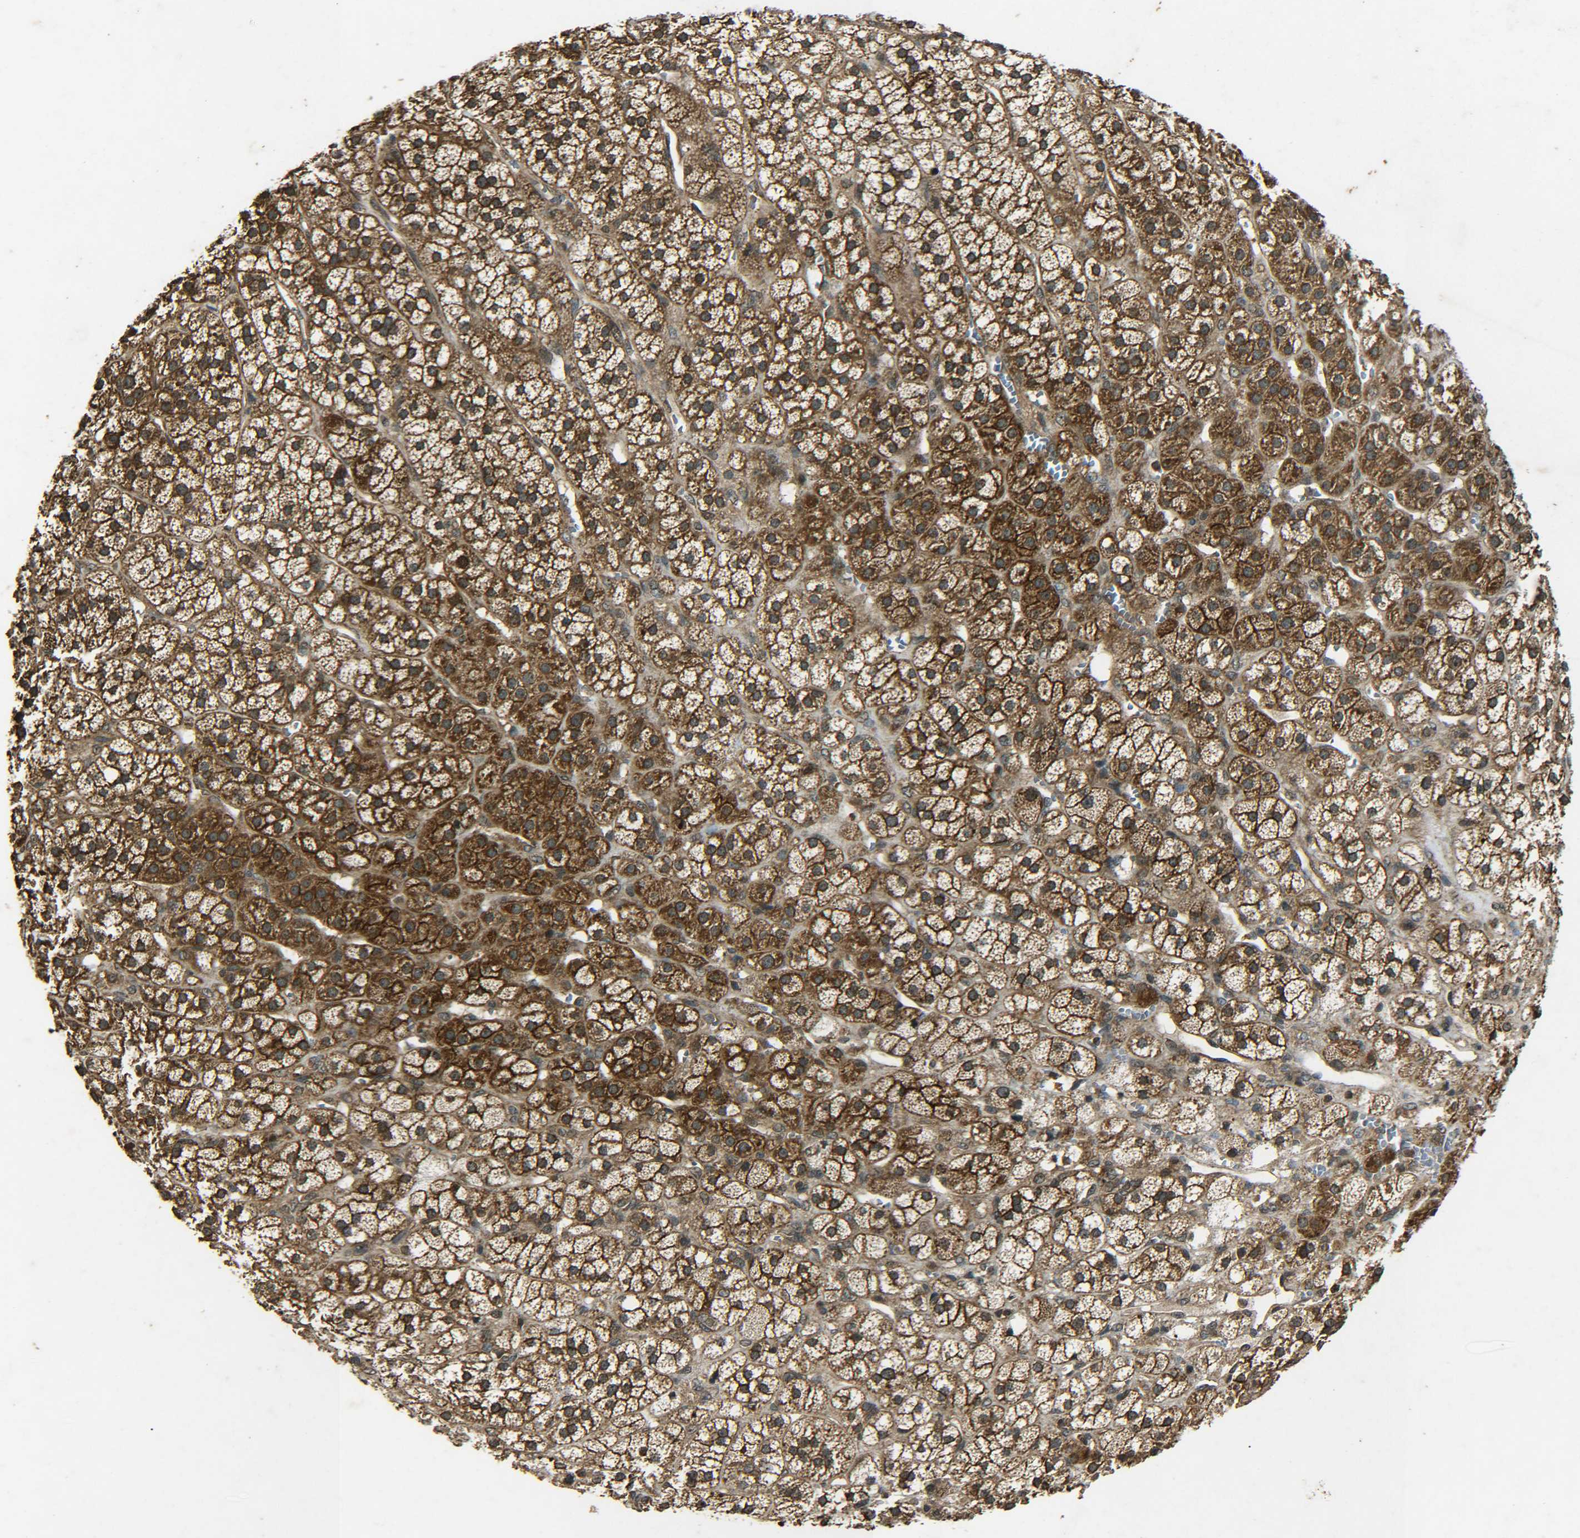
{"staining": {"intensity": "strong", "quantity": ">75%", "location": "cytoplasmic/membranous"}, "tissue": "adrenal gland", "cell_type": "Glandular cells", "image_type": "normal", "snomed": [{"axis": "morphology", "description": "Normal tissue, NOS"}, {"axis": "topography", "description": "Adrenal gland"}], "caption": "High-magnification brightfield microscopy of unremarkable adrenal gland stained with DAB (brown) and counterstained with hematoxylin (blue). glandular cells exhibit strong cytoplasmic/membranous positivity is seen in about>75% of cells. The staining is performed using DAB (3,3'-diaminobenzidine) brown chromogen to label protein expression. The nuclei are counter-stained blue using hematoxylin.", "gene": "PLK2", "patient": {"sex": "male", "age": 56}}